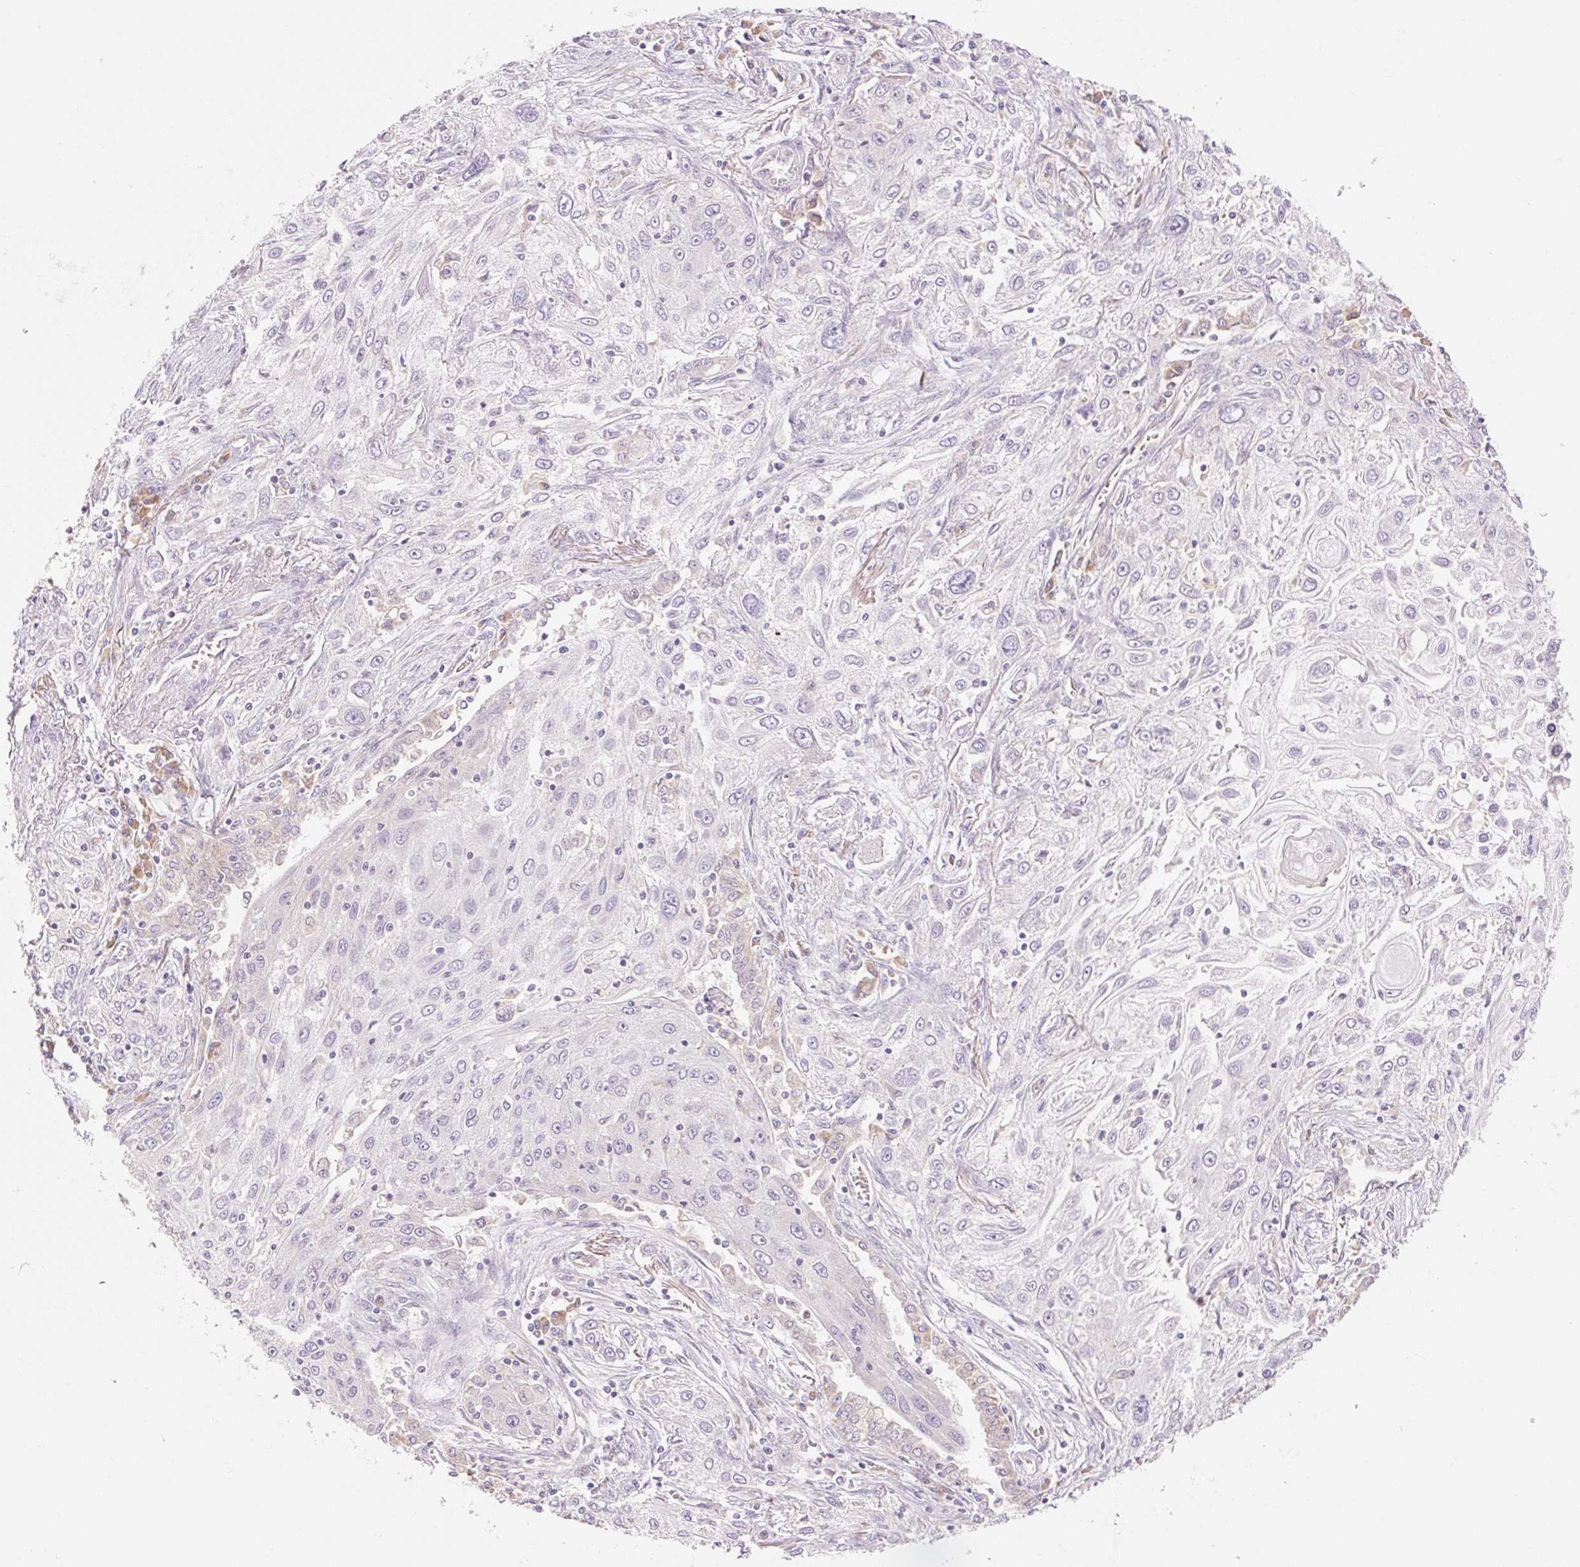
{"staining": {"intensity": "negative", "quantity": "none", "location": "none"}, "tissue": "lung cancer", "cell_type": "Tumor cells", "image_type": "cancer", "snomed": [{"axis": "morphology", "description": "Squamous cell carcinoma, NOS"}, {"axis": "topography", "description": "Lung"}], "caption": "High power microscopy micrograph of an immunohistochemistry (IHC) histopathology image of squamous cell carcinoma (lung), revealing no significant staining in tumor cells.", "gene": "MYO1D", "patient": {"sex": "female", "age": 69}}